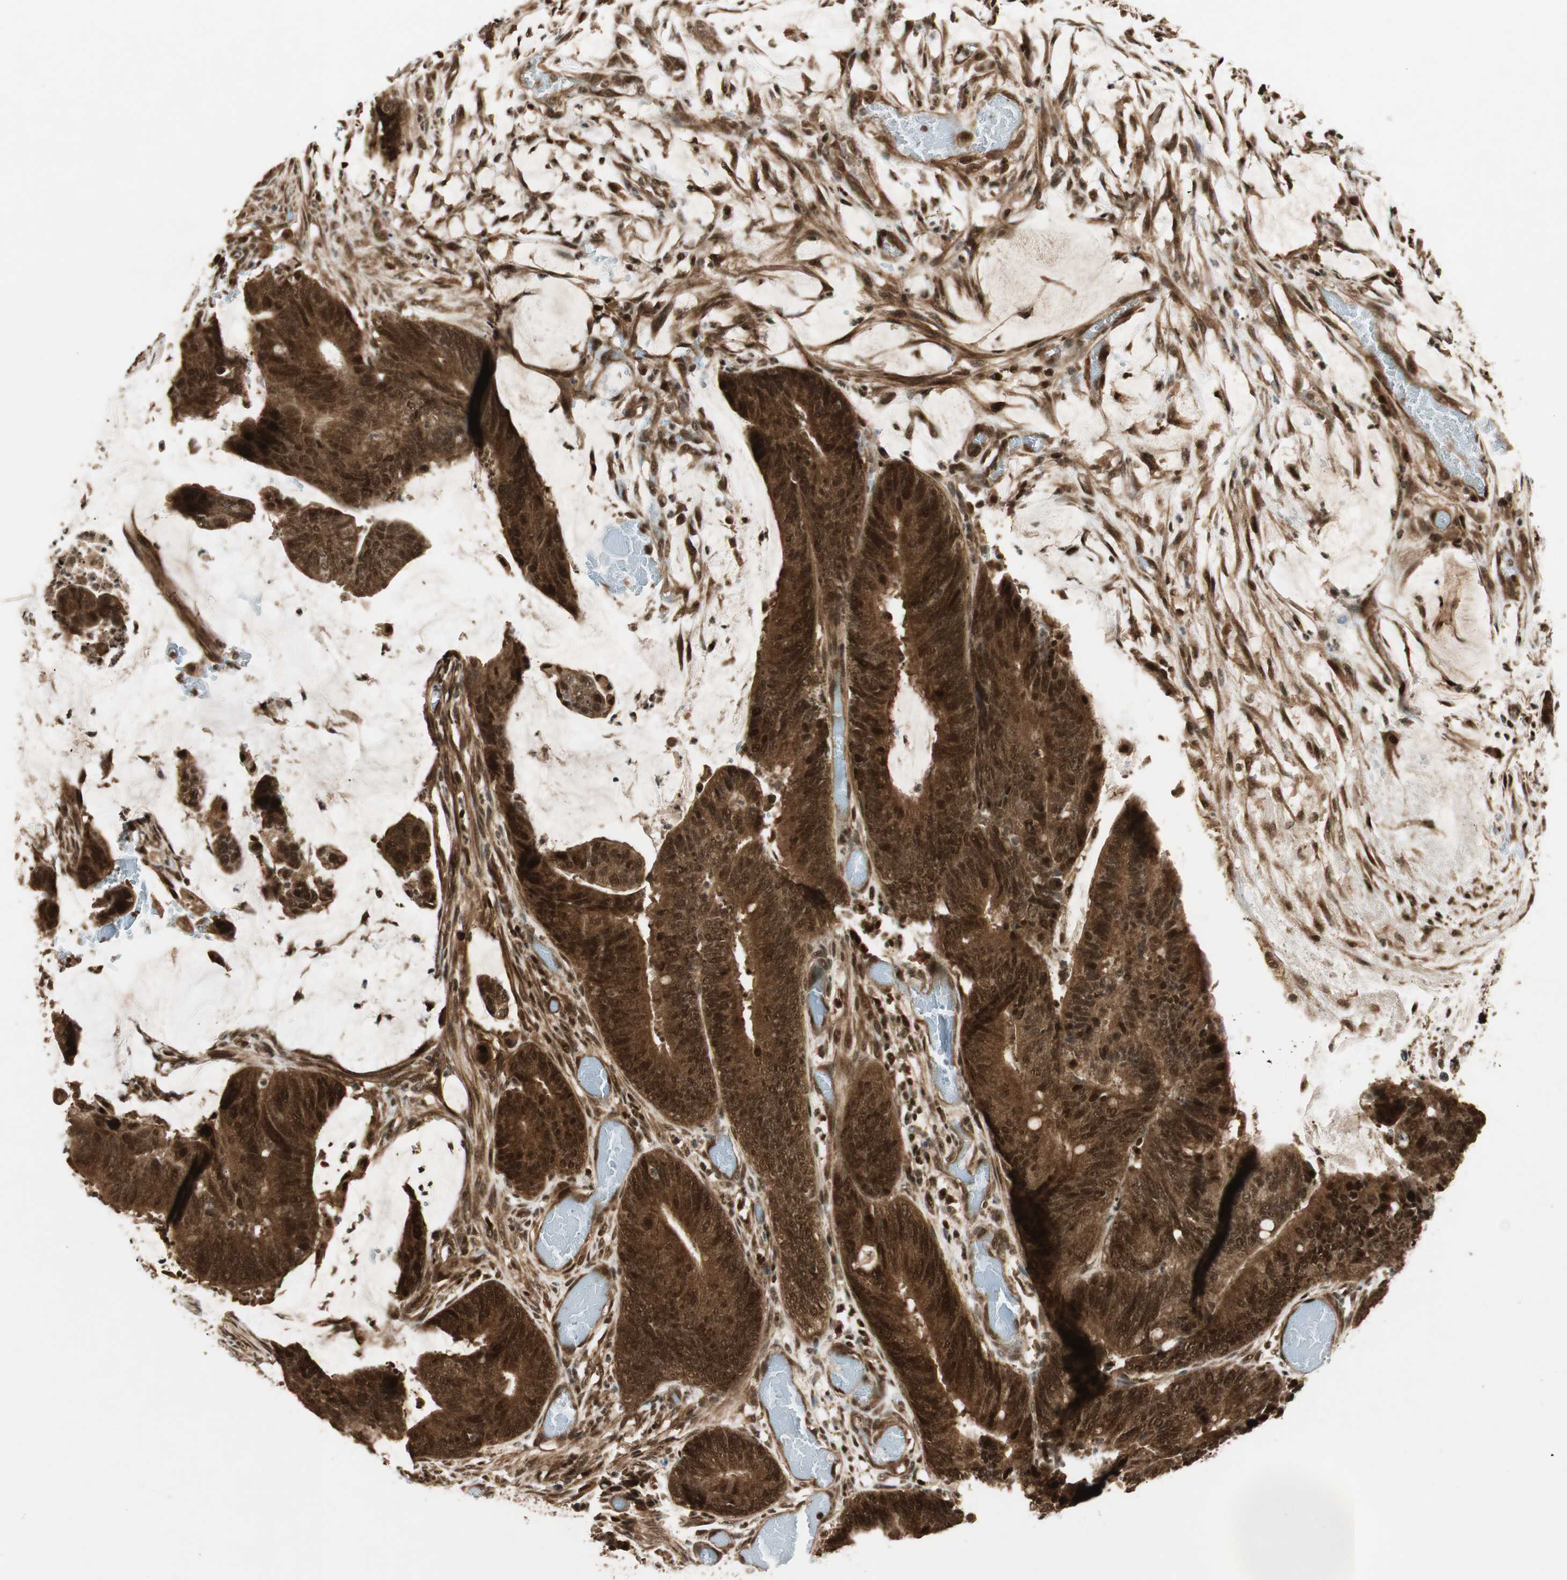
{"staining": {"intensity": "strong", "quantity": ">75%", "location": "cytoplasmic/membranous,nuclear"}, "tissue": "colorectal cancer", "cell_type": "Tumor cells", "image_type": "cancer", "snomed": [{"axis": "morphology", "description": "Adenocarcinoma, NOS"}, {"axis": "topography", "description": "Rectum"}], "caption": "This image demonstrates colorectal adenocarcinoma stained with IHC to label a protein in brown. The cytoplasmic/membranous and nuclear of tumor cells show strong positivity for the protein. Nuclei are counter-stained blue.", "gene": "RPA3", "patient": {"sex": "female", "age": 66}}